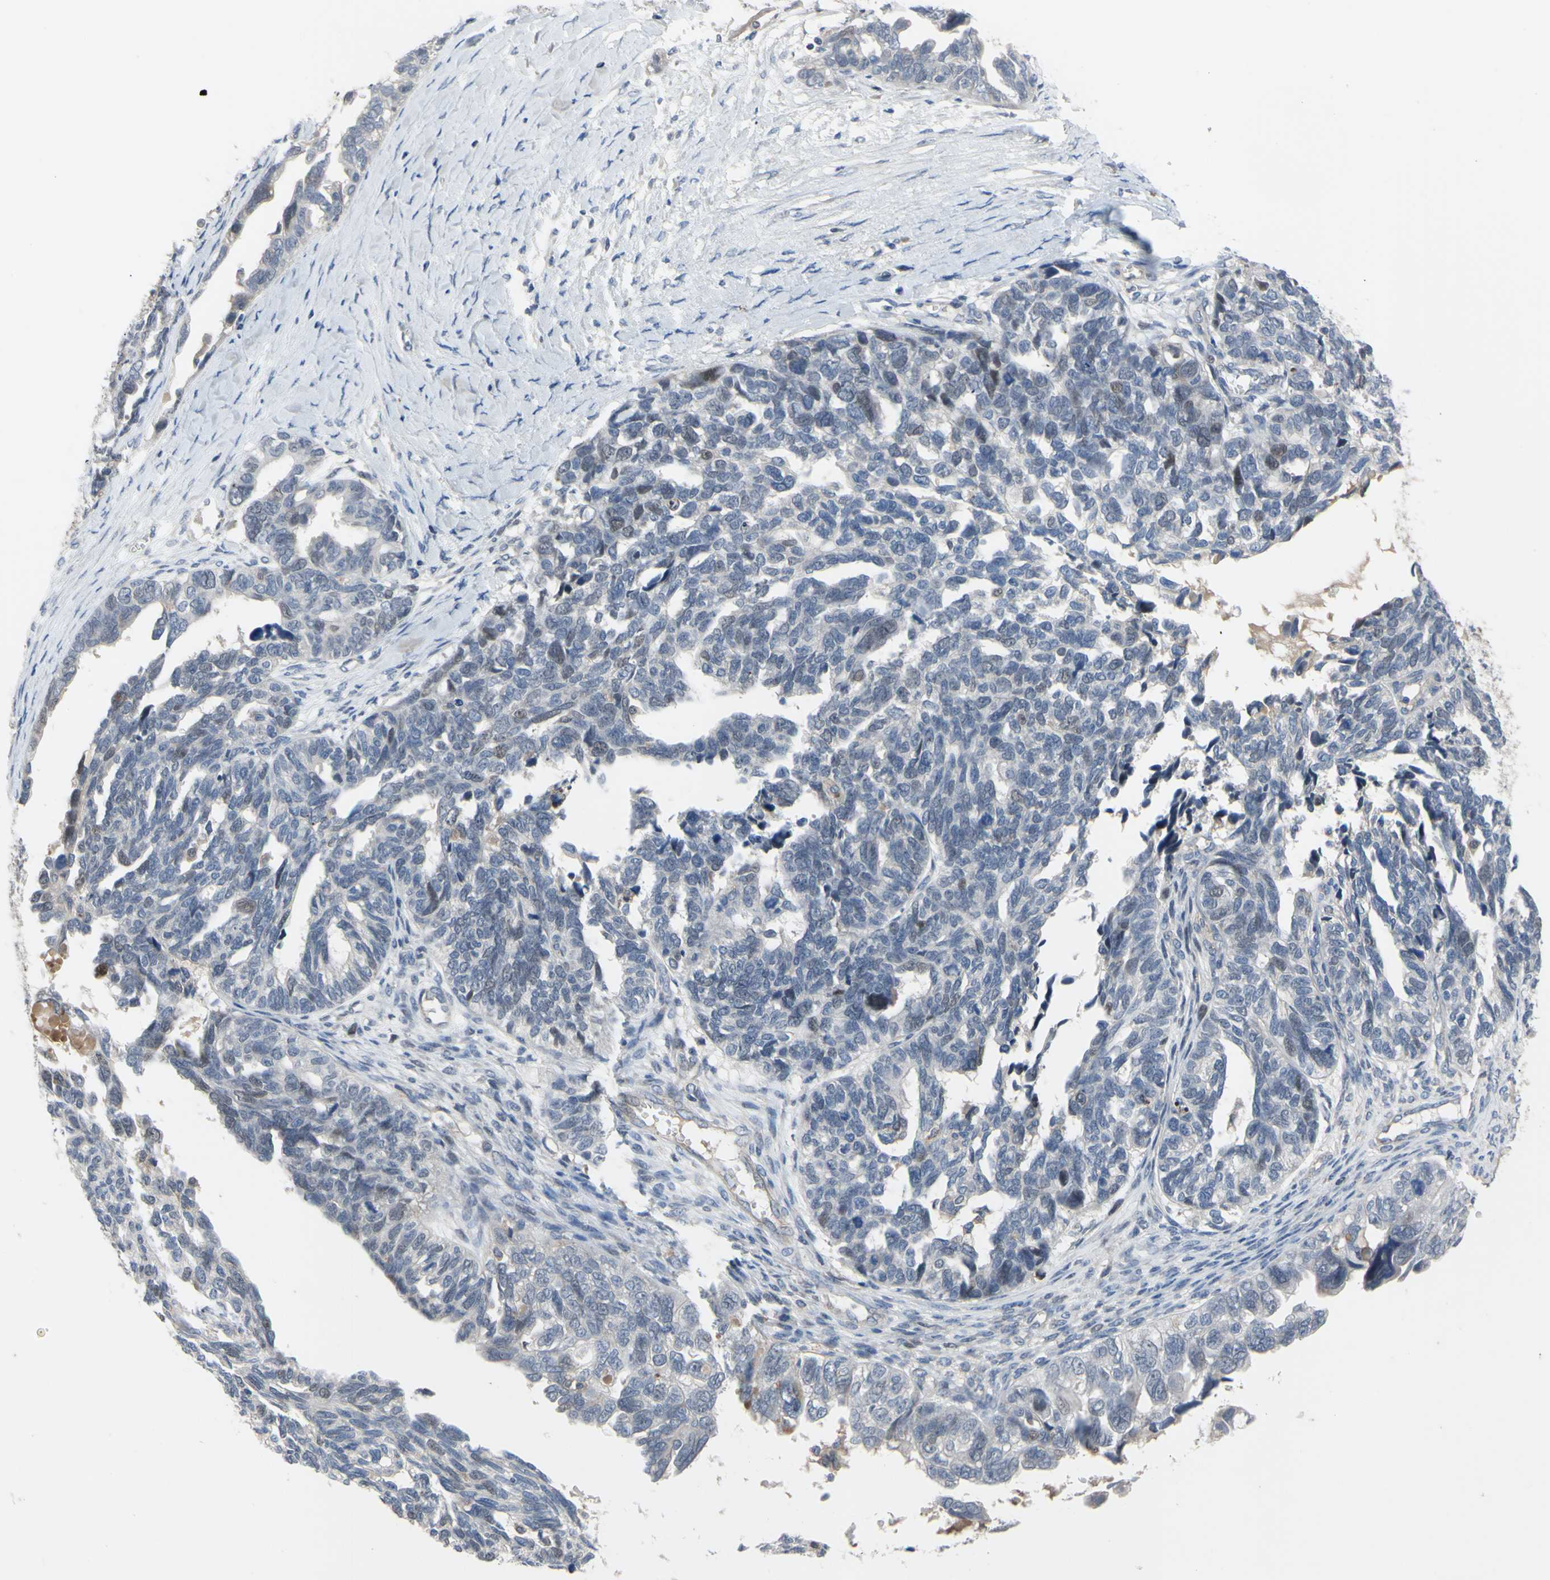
{"staining": {"intensity": "negative", "quantity": "none", "location": "none"}, "tissue": "ovarian cancer", "cell_type": "Tumor cells", "image_type": "cancer", "snomed": [{"axis": "morphology", "description": "Cystadenocarcinoma, serous, NOS"}, {"axis": "topography", "description": "Ovary"}], "caption": "A histopathology image of ovarian cancer (serous cystadenocarcinoma) stained for a protein shows no brown staining in tumor cells. Nuclei are stained in blue.", "gene": "LHX9", "patient": {"sex": "female", "age": 79}}